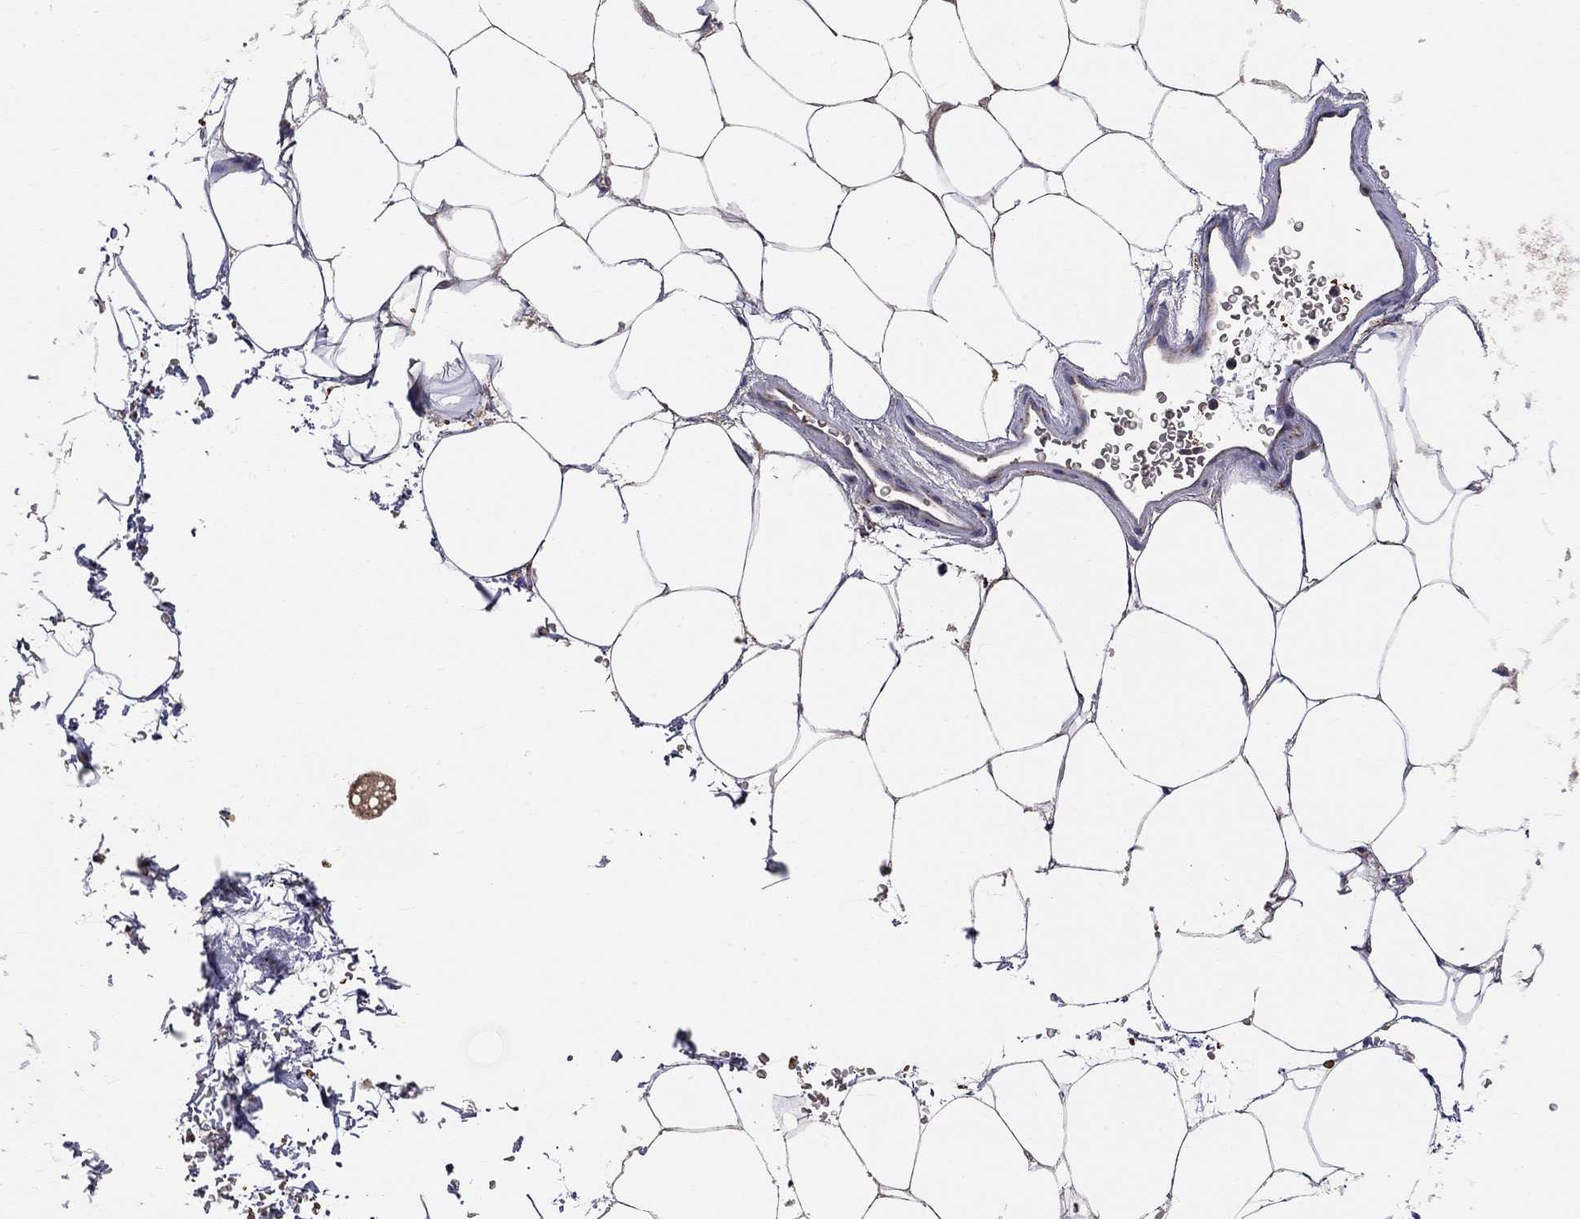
{"staining": {"intensity": "negative", "quantity": "none", "location": "none"}, "tissue": "adipose tissue", "cell_type": "Adipocytes", "image_type": "normal", "snomed": [{"axis": "morphology", "description": "Normal tissue, NOS"}, {"axis": "topography", "description": "Soft tissue"}, {"axis": "topography", "description": "Adipose tissue"}, {"axis": "topography", "description": "Vascular tissue"}, {"axis": "topography", "description": "Peripheral nerve tissue"}], "caption": "This is a image of IHC staining of normal adipose tissue, which shows no positivity in adipocytes. (Stains: DAB (3,3'-diaminobenzidine) immunohistochemistry (IHC) with hematoxylin counter stain, Microscopy: brightfield microscopy at high magnification).", "gene": "CASTOR1", "patient": {"sex": "male", "age": 68}}